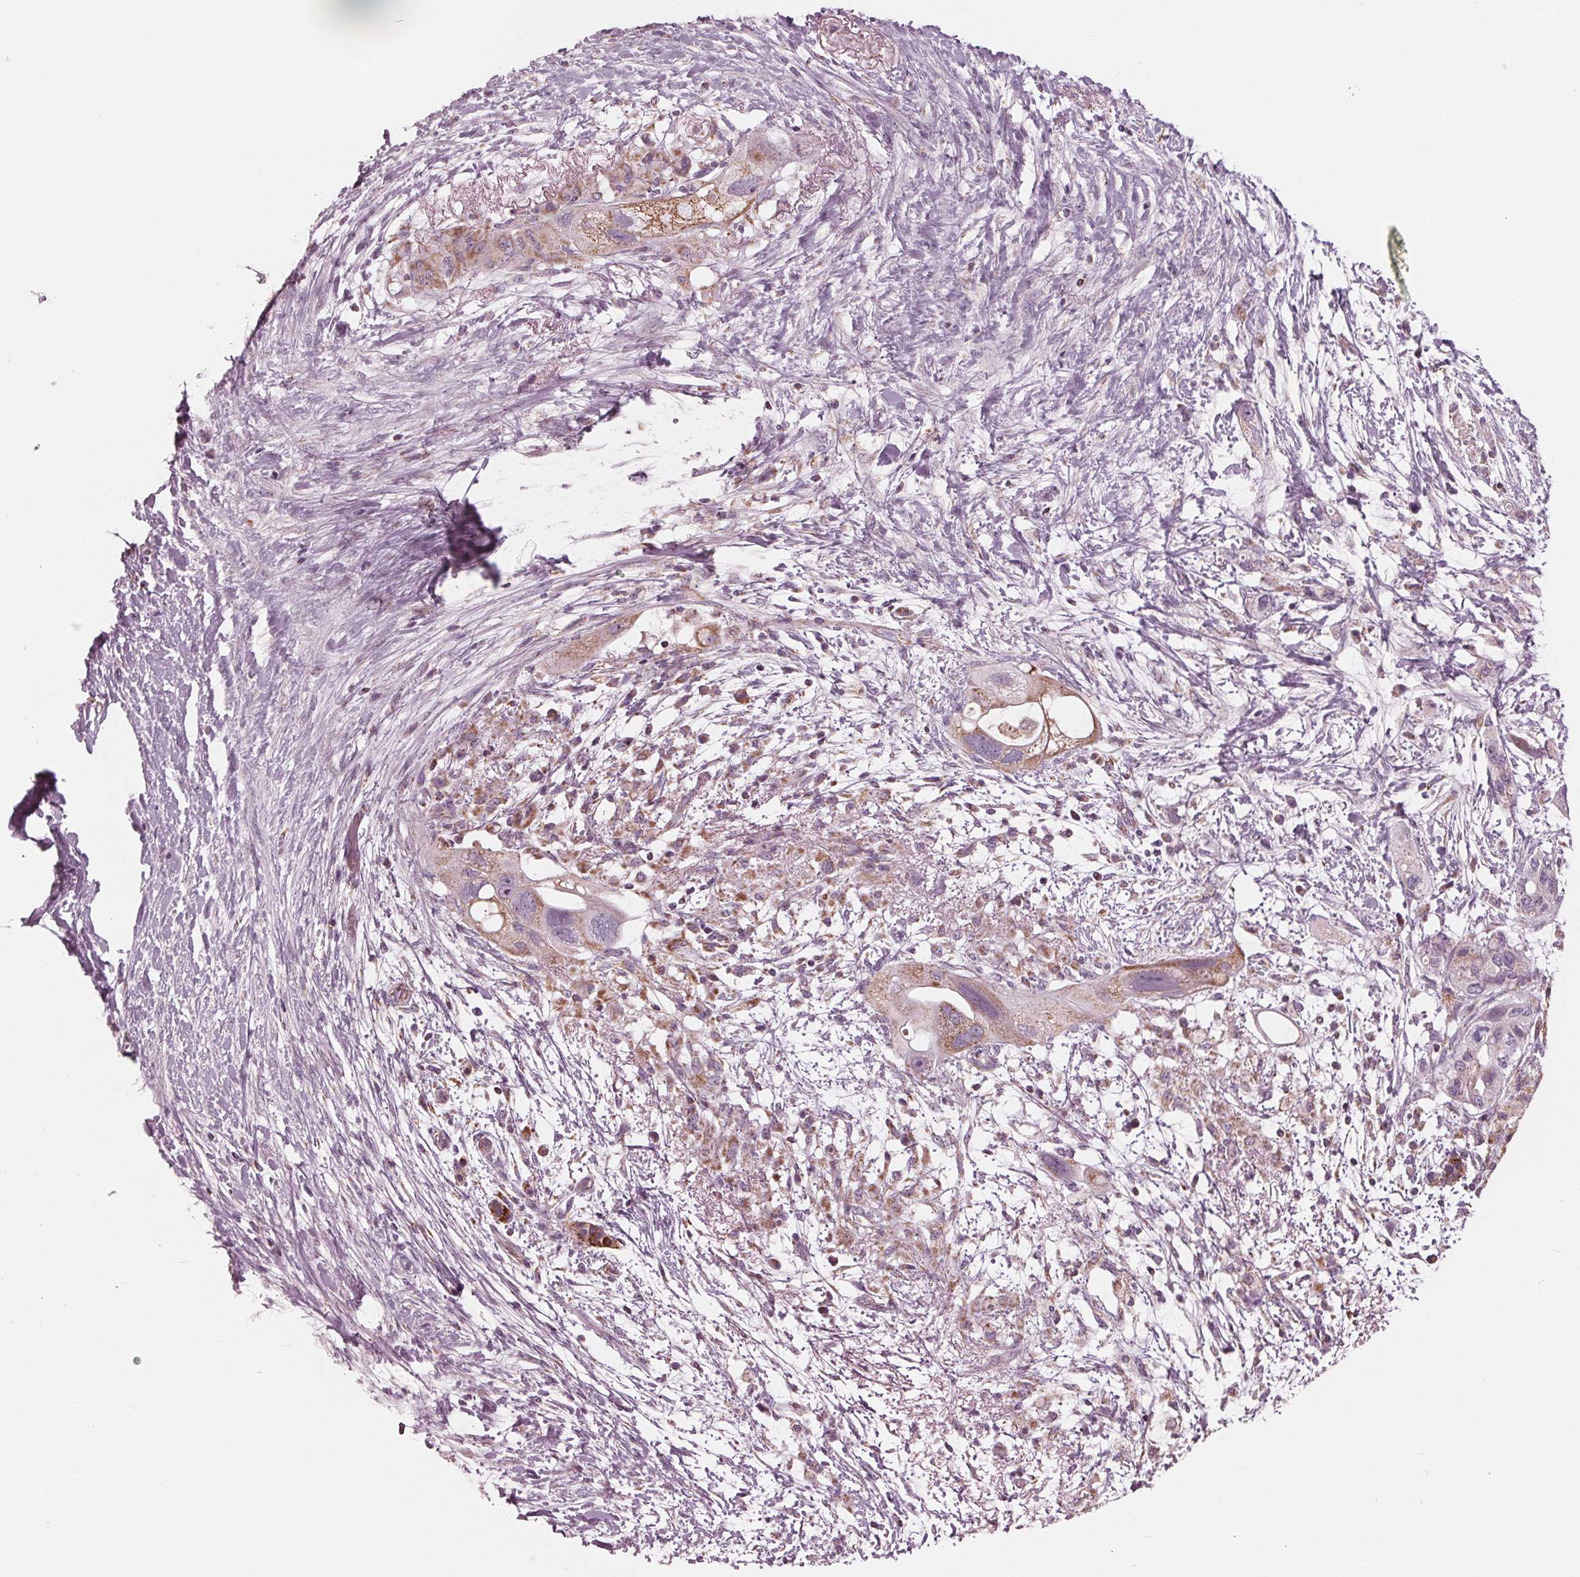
{"staining": {"intensity": "moderate", "quantity": "25%-75%", "location": "cytoplasmic/membranous"}, "tissue": "pancreatic cancer", "cell_type": "Tumor cells", "image_type": "cancer", "snomed": [{"axis": "morphology", "description": "Adenocarcinoma, NOS"}, {"axis": "topography", "description": "Pancreas"}], "caption": "Moderate cytoplasmic/membranous staining is appreciated in approximately 25%-75% of tumor cells in pancreatic adenocarcinoma.", "gene": "DCAF4L2", "patient": {"sex": "female", "age": 72}}